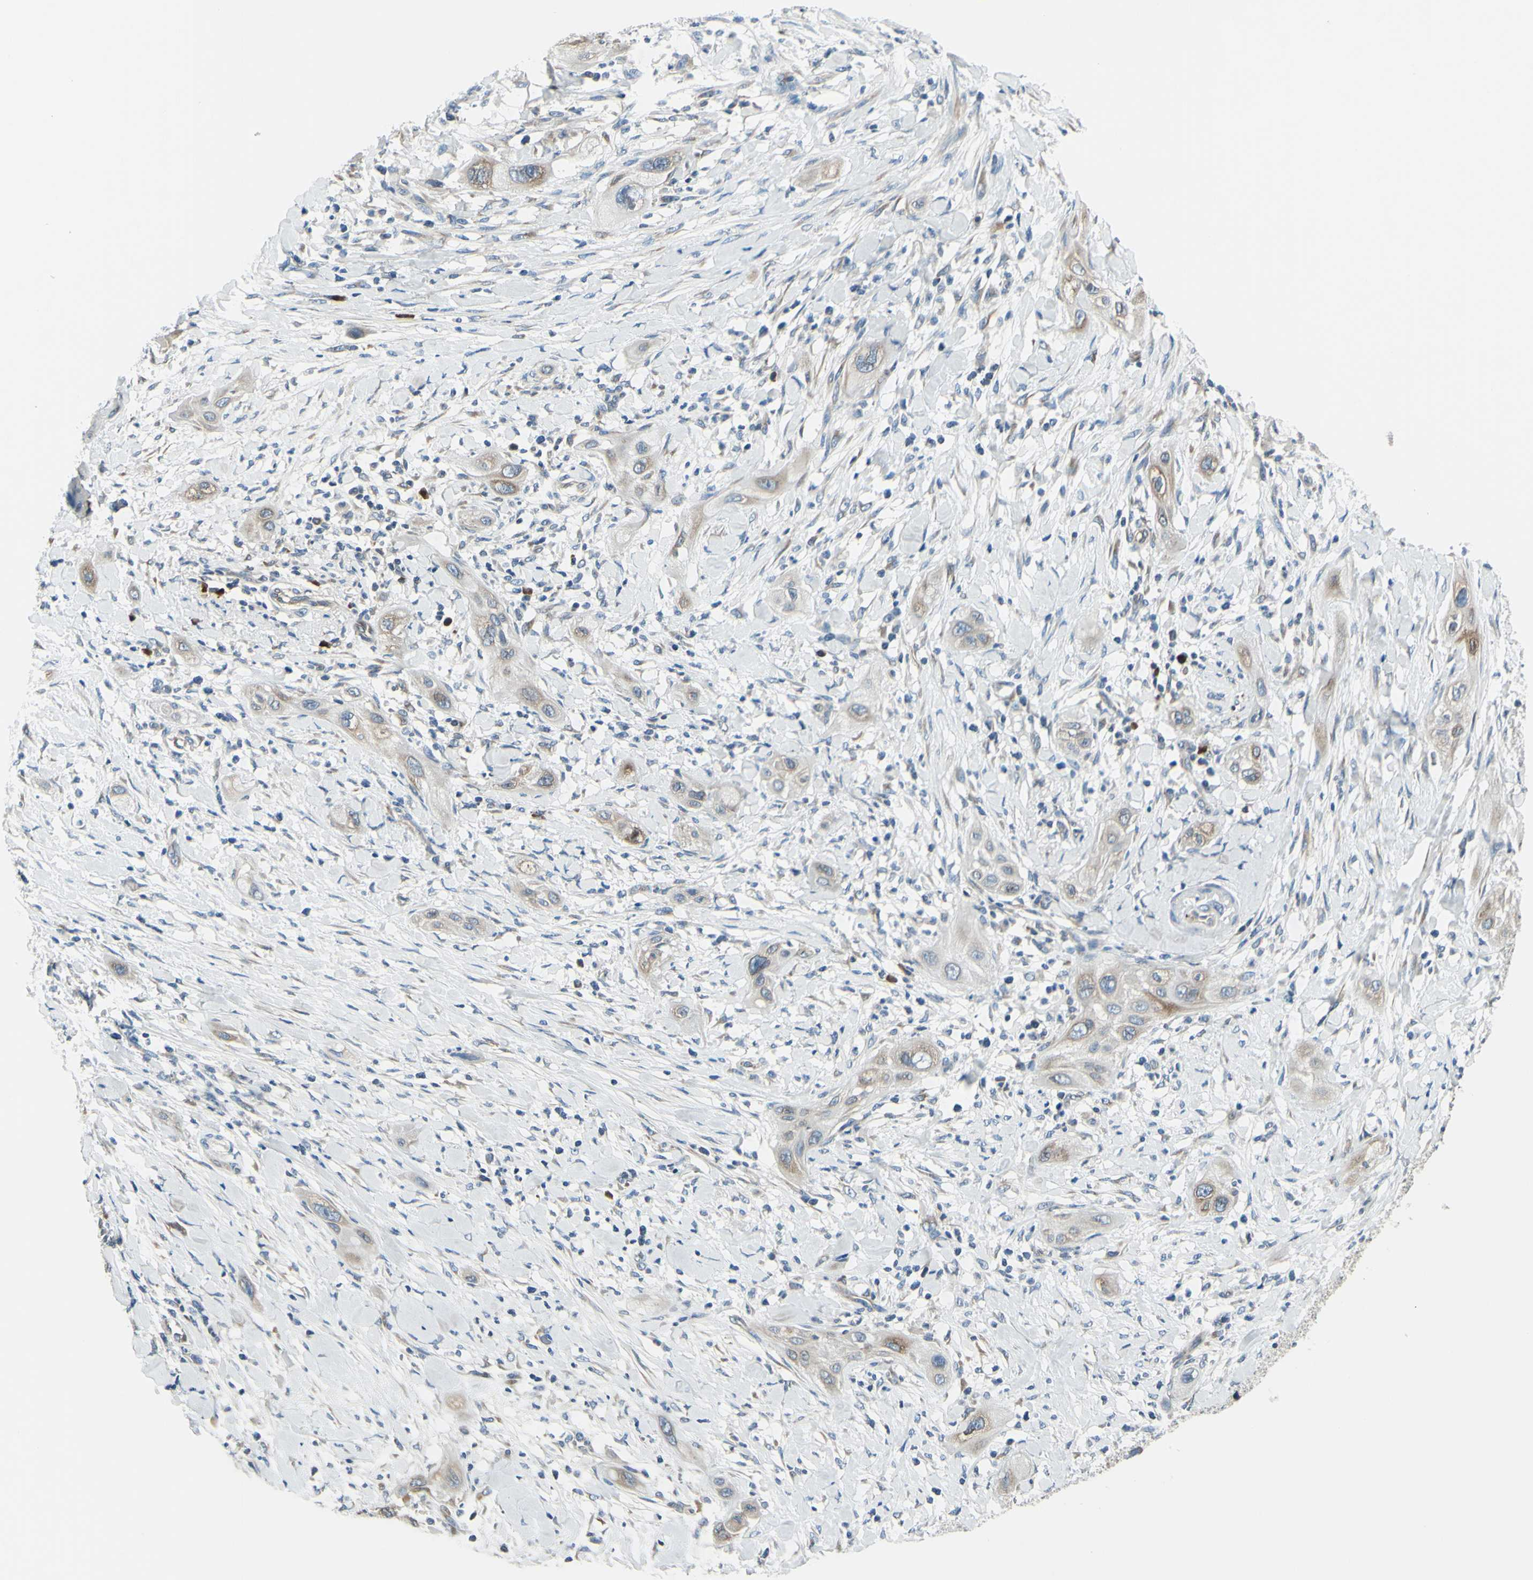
{"staining": {"intensity": "weak", "quantity": ">75%", "location": "cytoplasmic/membranous"}, "tissue": "lung cancer", "cell_type": "Tumor cells", "image_type": "cancer", "snomed": [{"axis": "morphology", "description": "Squamous cell carcinoma, NOS"}, {"axis": "topography", "description": "Lung"}], "caption": "Immunohistochemistry (DAB) staining of lung cancer (squamous cell carcinoma) reveals weak cytoplasmic/membranous protein positivity in approximately >75% of tumor cells.", "gene": "SELENOS", "patient": {"sex": "female", "age": 47}}